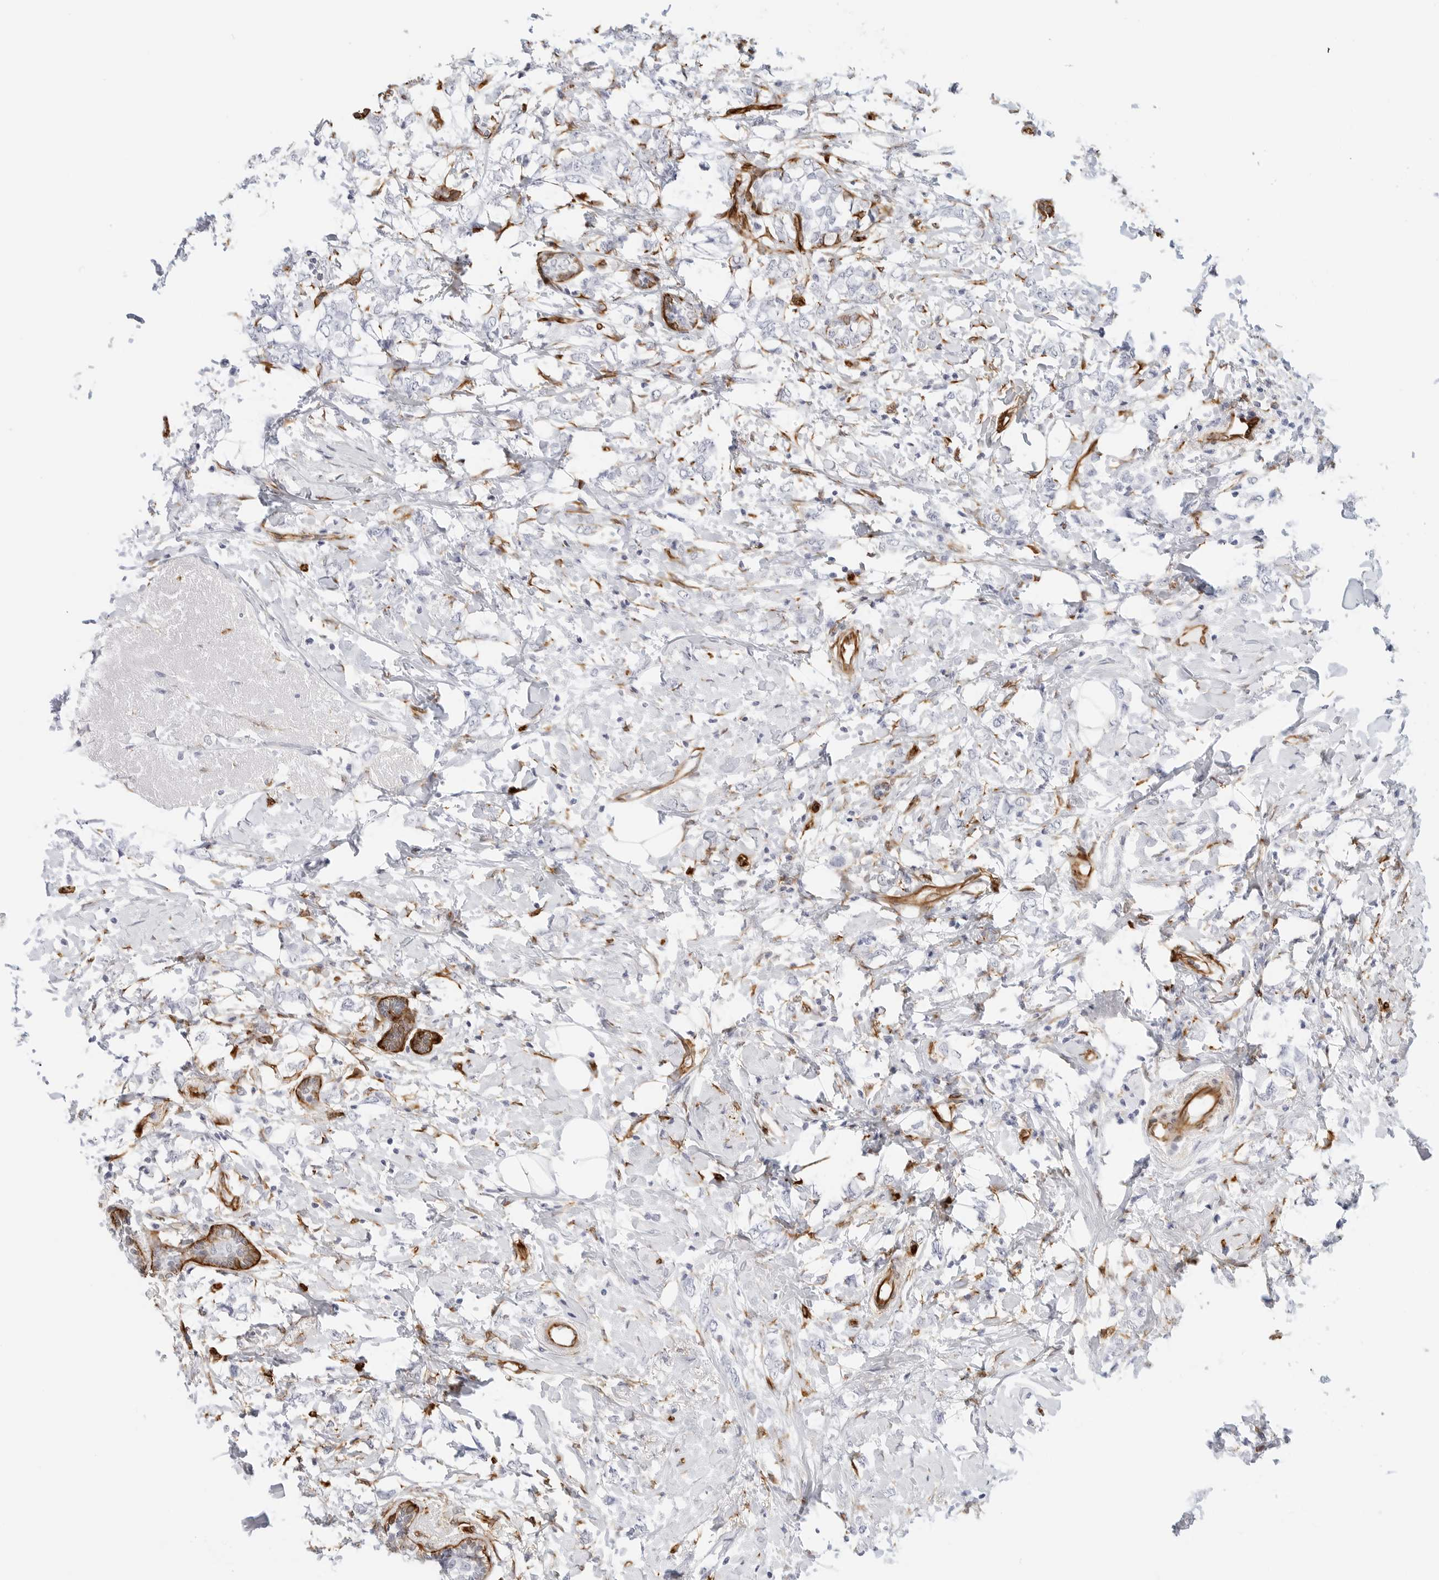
{"staining": {"intensity": "negative", "quantity": "none", "location": "none"}, "tissue": "breast cancer", "cell_type": "Tumor cells", "image_type": "cancer", "snomed": [{"axis": "morphology", "description": "Normal tissue, NOS"}, {"axis": "morphology", "description": "Lobular carcinoma"}, {"axis": "topography", "description": "Breast"}], "caption": "Immunohistochemistry histopathology image of human breast lobular carcinoma stained for a protein (brown), which reveals no expression in tumor cells.", "gene": "NES", "patient": {"sex": "female", "age": 47}}